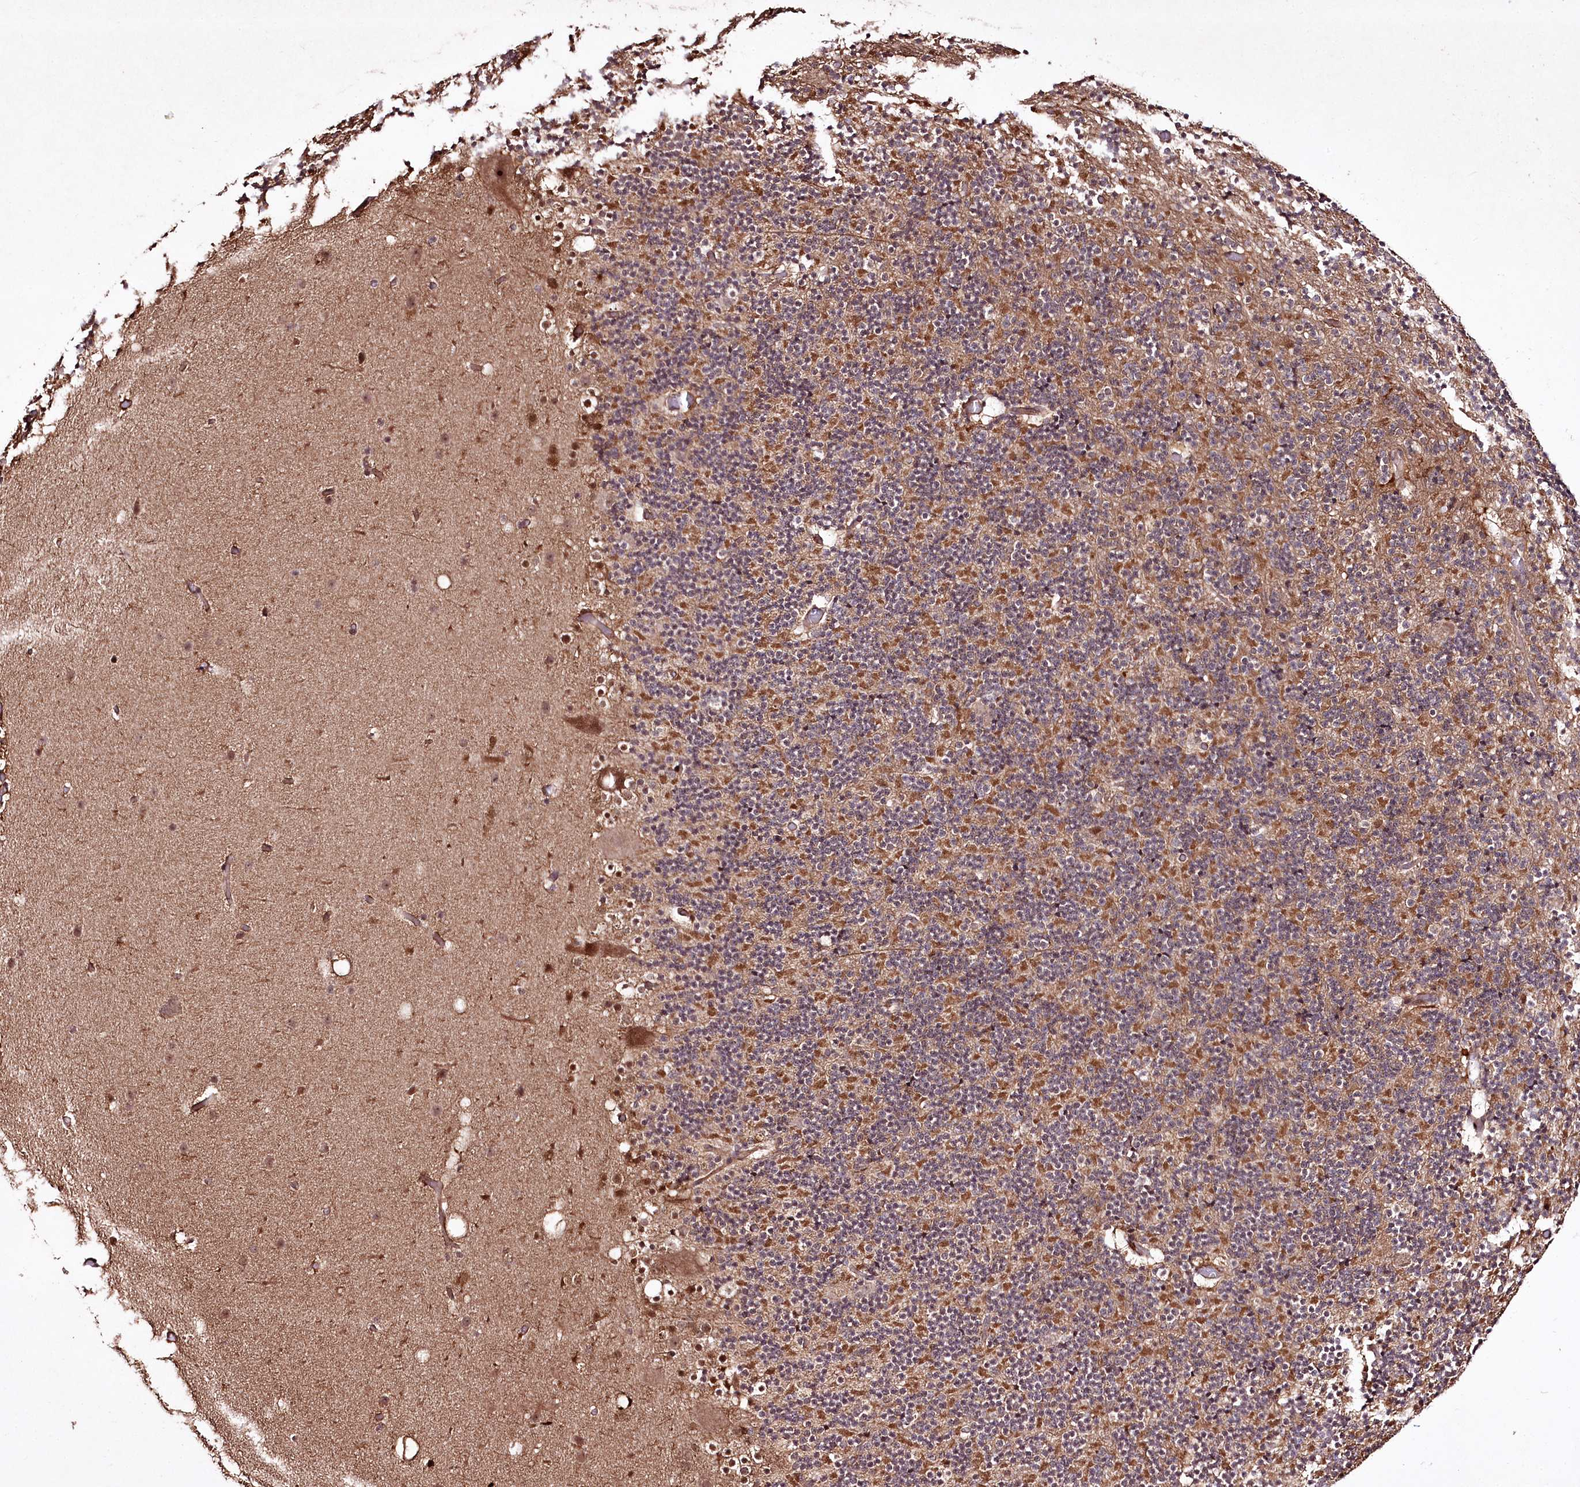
{"staining": {"intensity": "moderate", "quantity": "25%-75%", "location": "cytoplasmic/membranous"}, "tissue": "cerebellum", "cell_type": "Cells in granular layer", "image_type": "normal", "snomed": [{"axis": "morphology", "description": "Normal tissue, NOS"}, {"axis": "topography", "description": "Cerebellum"}], "caption": "An image of cerebellum stained for a protein exhibits moderate cytoplasmic/membranous brown staining in cells in granular layer.", "gene": "CCDC59", "patient": {"sex": "male", "age": 57}}